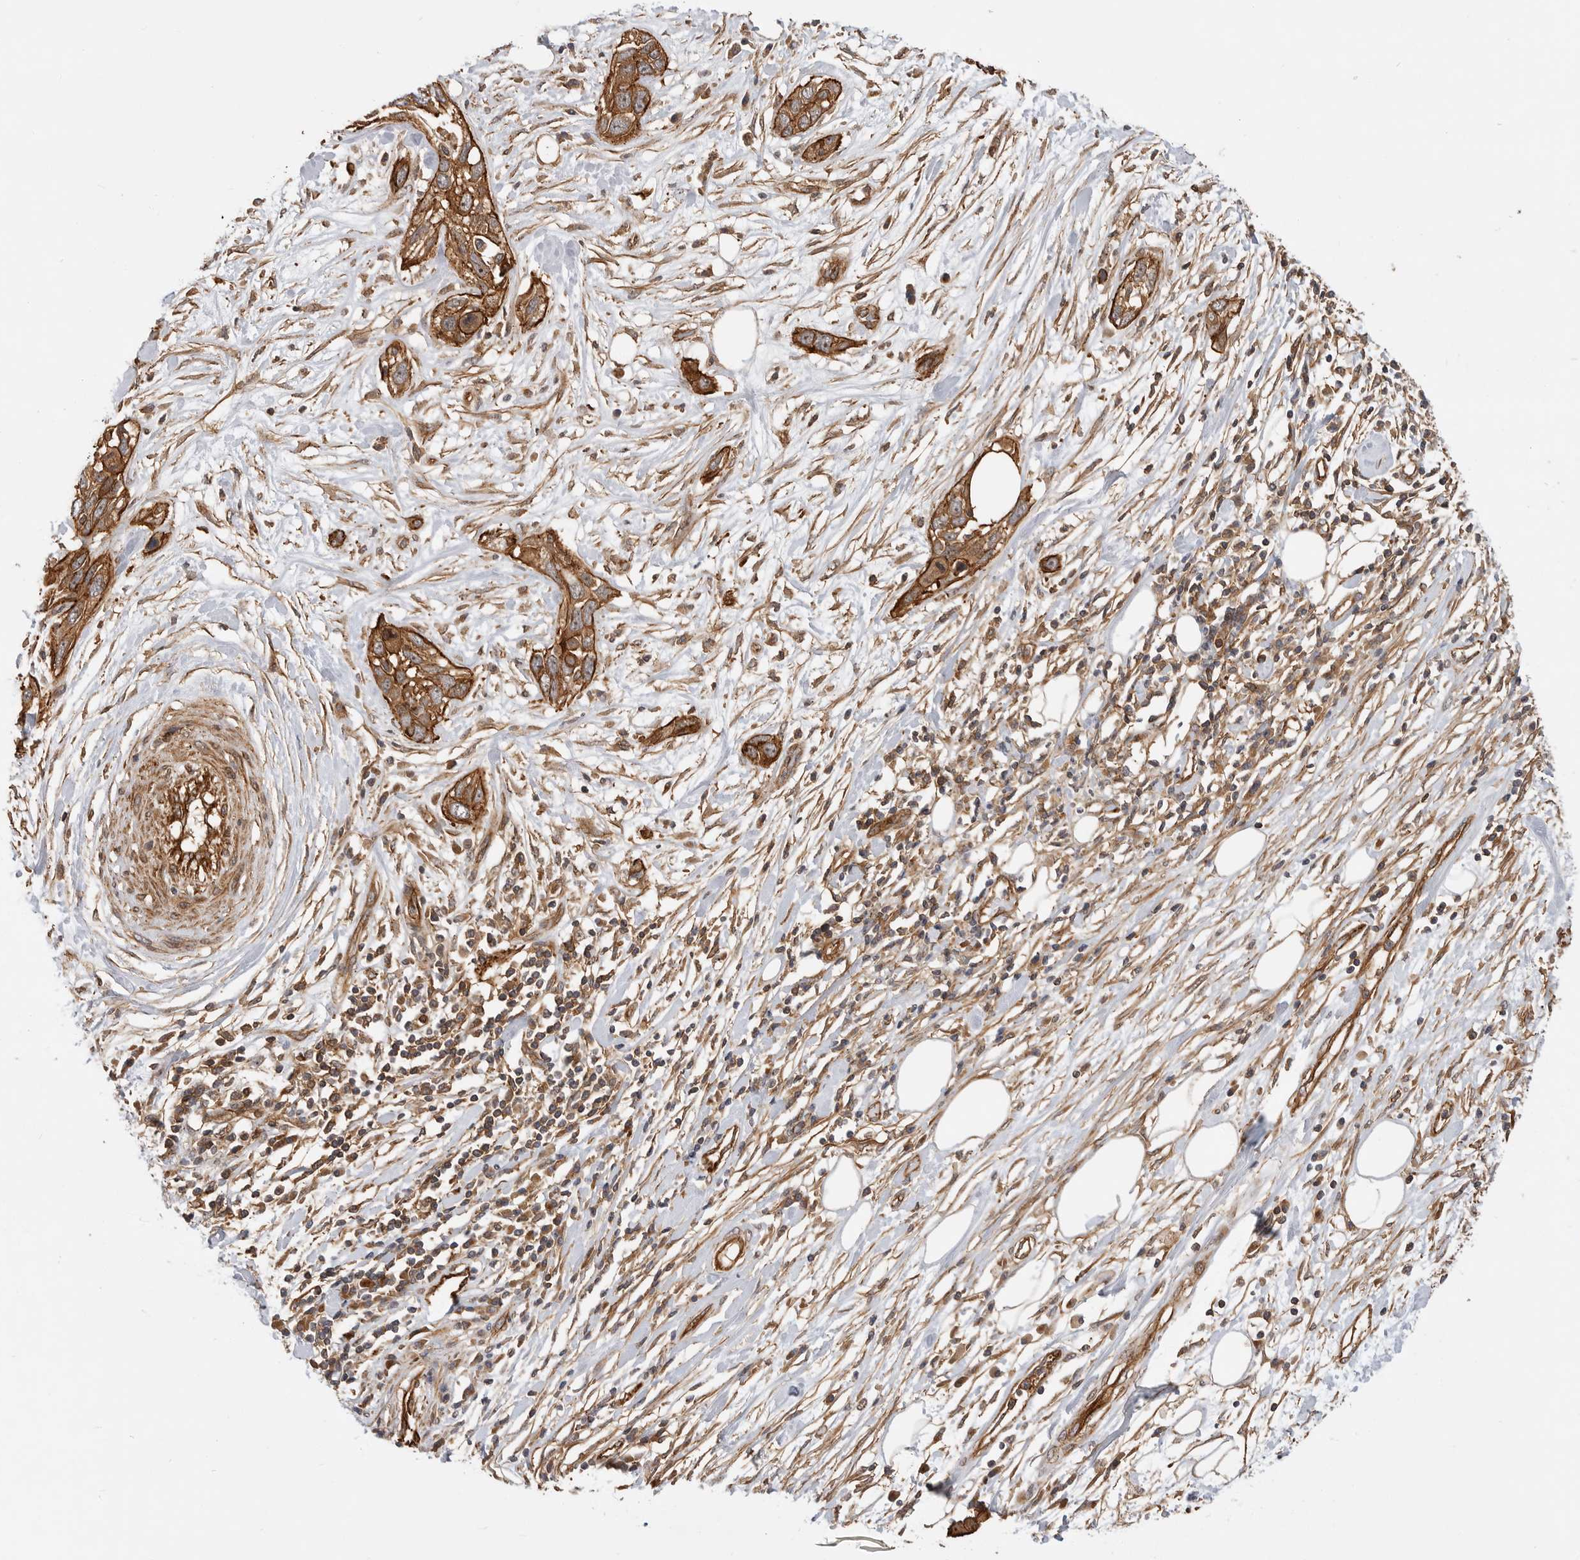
{"staining": {"intensity": "strong", "quantity": ">75%", "location": "cytoplasmic/membranous"}, "tissue": "pancreatic cancer", "cell_type": "Tumor cells", "image_type": "cancer", "snomed": [{"axis": "morphology", "description": "Adenocarcinoma, NOS"}, {"axis": "topography", "description": "Pancreas"}], "caption": "Pancreatic cancer was stained to show a protein in brown. There is high levels of strong cytoplasmic/membranous positivity in about >75% of tumor cells.", "gene": "GPATCH2", "patient": {"sex": "female", "age": 60}}